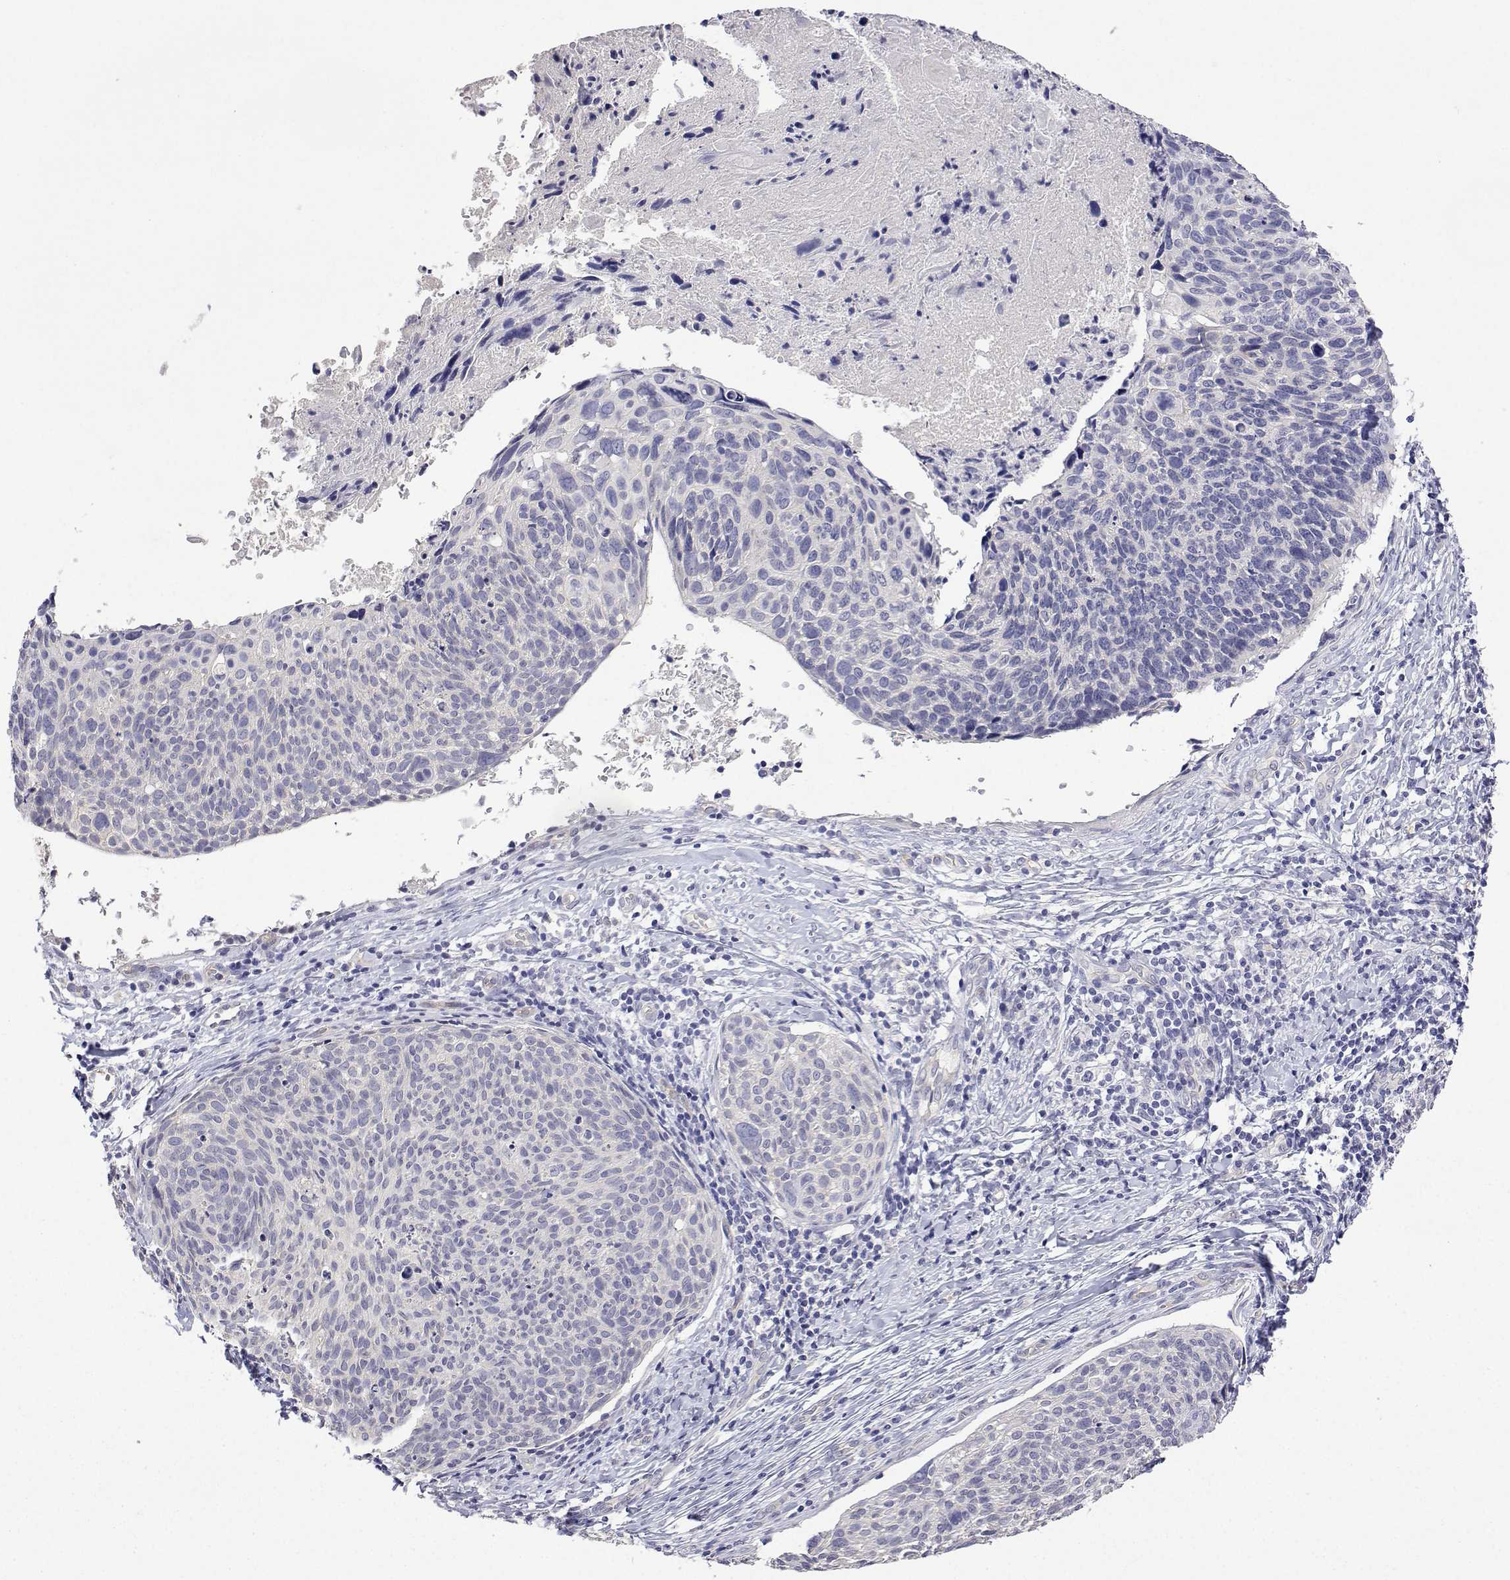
{"staining": {"intensity": "negative", "quantity": "none", "location": "none"}, "tissue": "cervical cancer", "cell_type": "Tumor cells", "image_type": "cancer", "snomed": [{"axis": "morphology", "description": "Squamous cell carcinoma, NOS"}, {"axis": "topography", "description": "Cervix"}], "caption": "Immunohistochemical staining of cervical squamous cell carcinoma shows no significant expression in tumor cells. (Brightfield microscopy of DAB IHC at high magnification).", "gene": "PLCB1", "patient": {"sex": "female", "age": 49}}